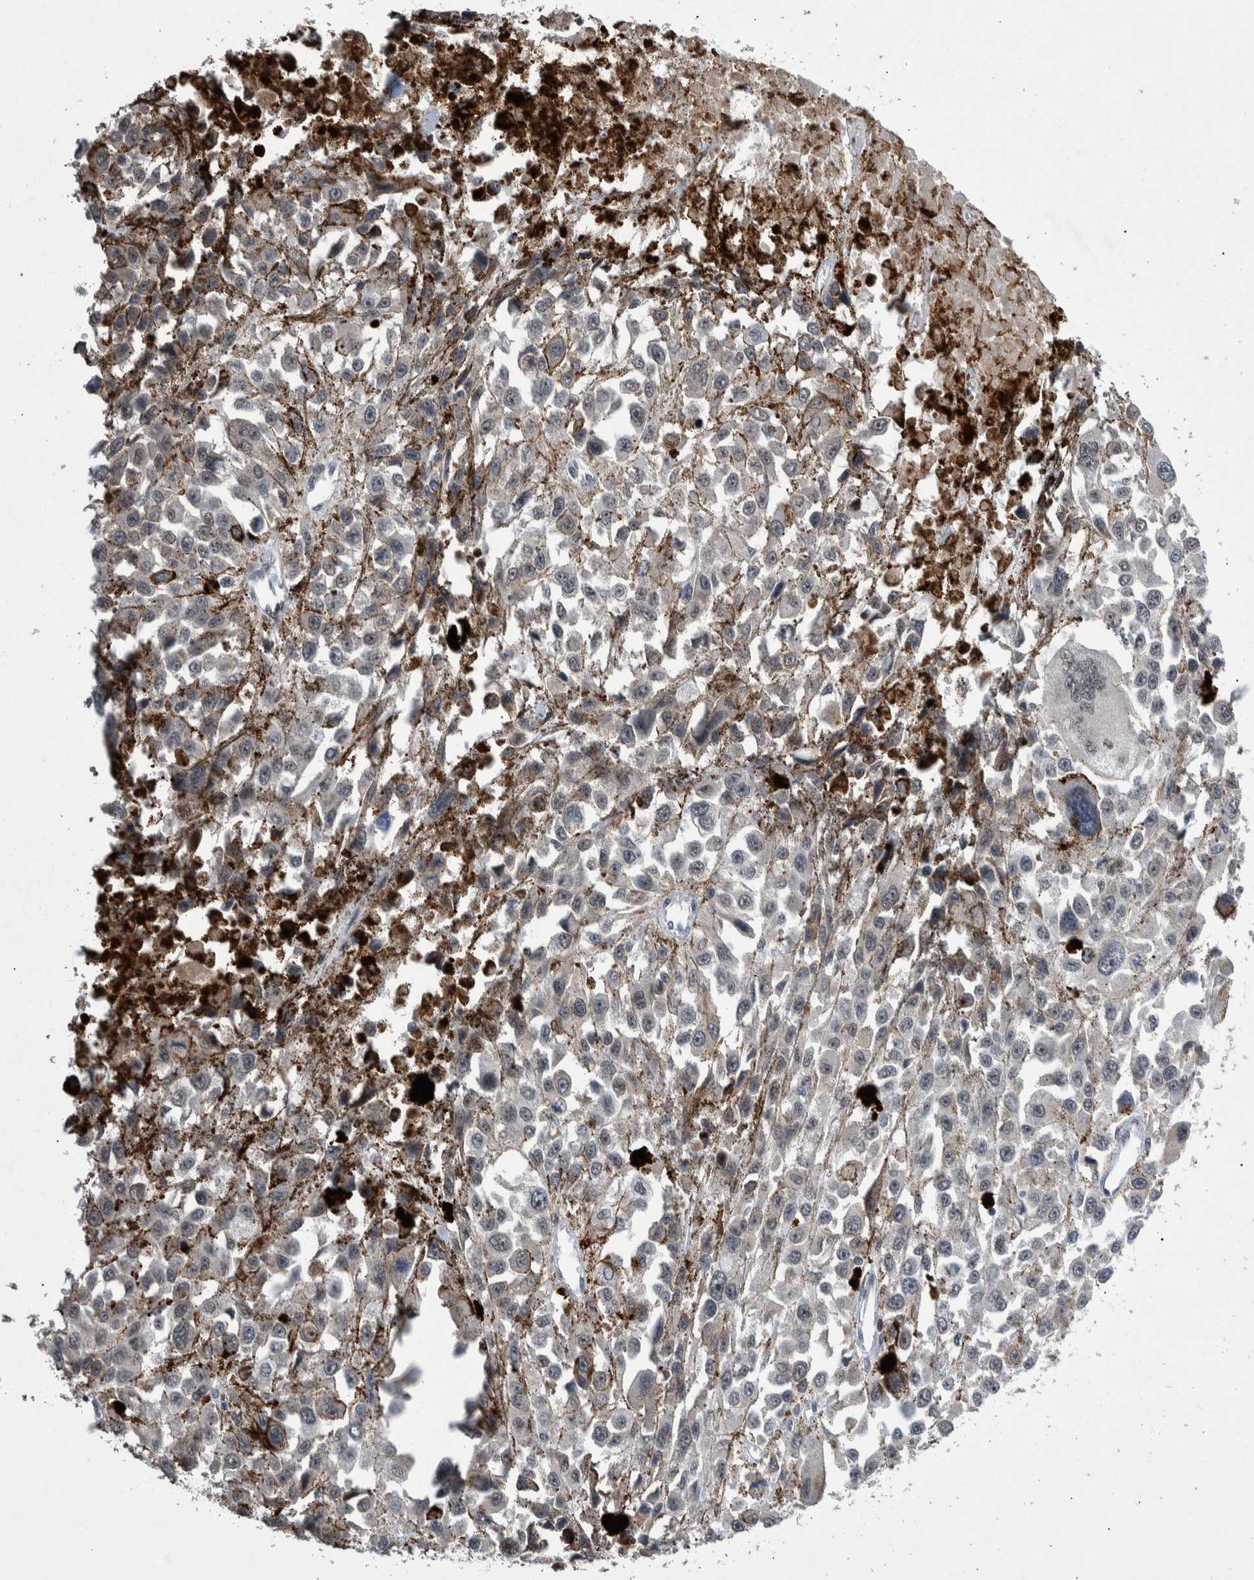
{"staining": {"intensity": "negative", "quantity": "none", "location": "none"}, "tissue": "melanoma", "cell_type": "Tumor cells", "image_type": "cancer", "snomed": [{"axis": "morphology", "description": "Malignant melanoma, Metastatic site"}, {"axis": "topography", "description": "Lymph node"}], "caption": "Tumor cells are negative for protein expression in human malignant melanoma (metastatic site).", "gene": "ESRP1", "patient": {"sex": "male", "age": 59}}